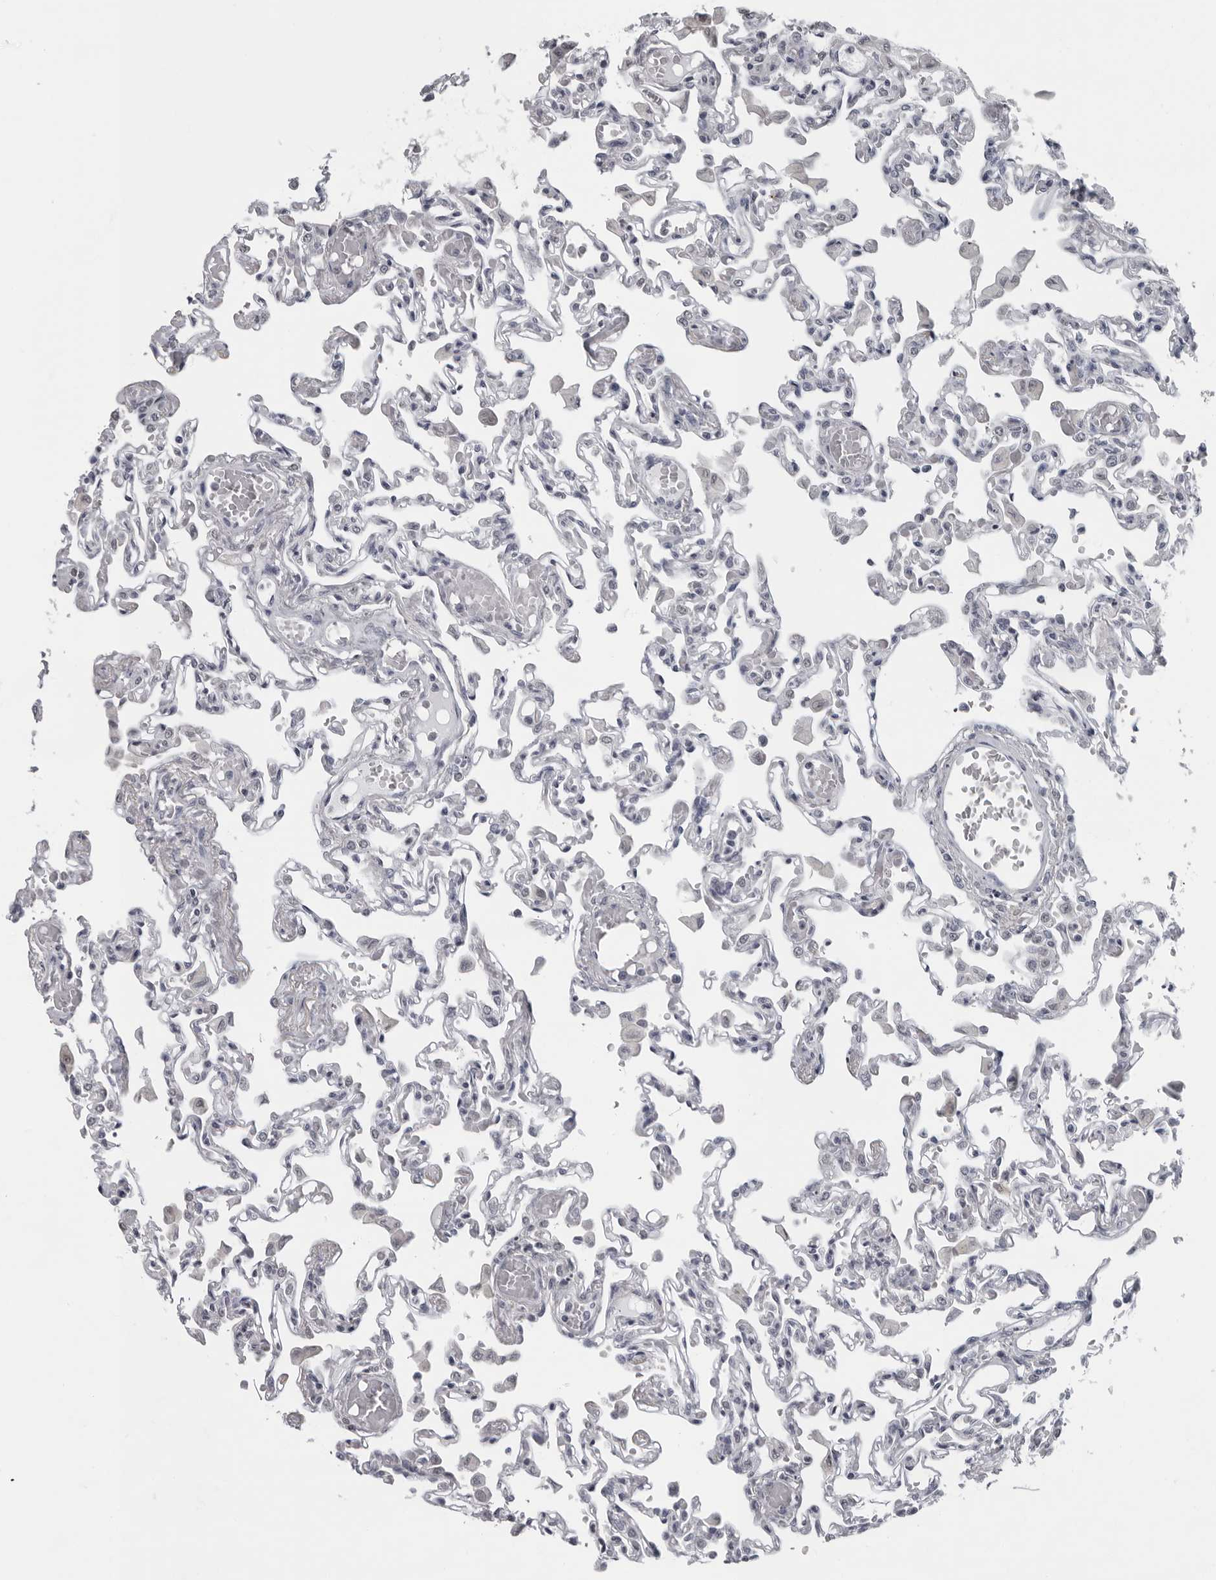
{"staining": {"intensity": "negative", "quantity": "none", "location": "none"}, "tissue": "lung", "cell_type": "Alveolar cells", "image_type": "normal", "snomed": [{"axis": "morphology", "description": "Normal tissue, NOS"}, {"axis": "topography", "description": "Bronchus"}, {"axis": "topography", "description": "Lung"}], "caption": "Immunohistochemical staining of benign lung demonstrates no significant positivity in alveolar cells.", "gene": "LZIC", "patient": {"sex": "female", "age": 49}}